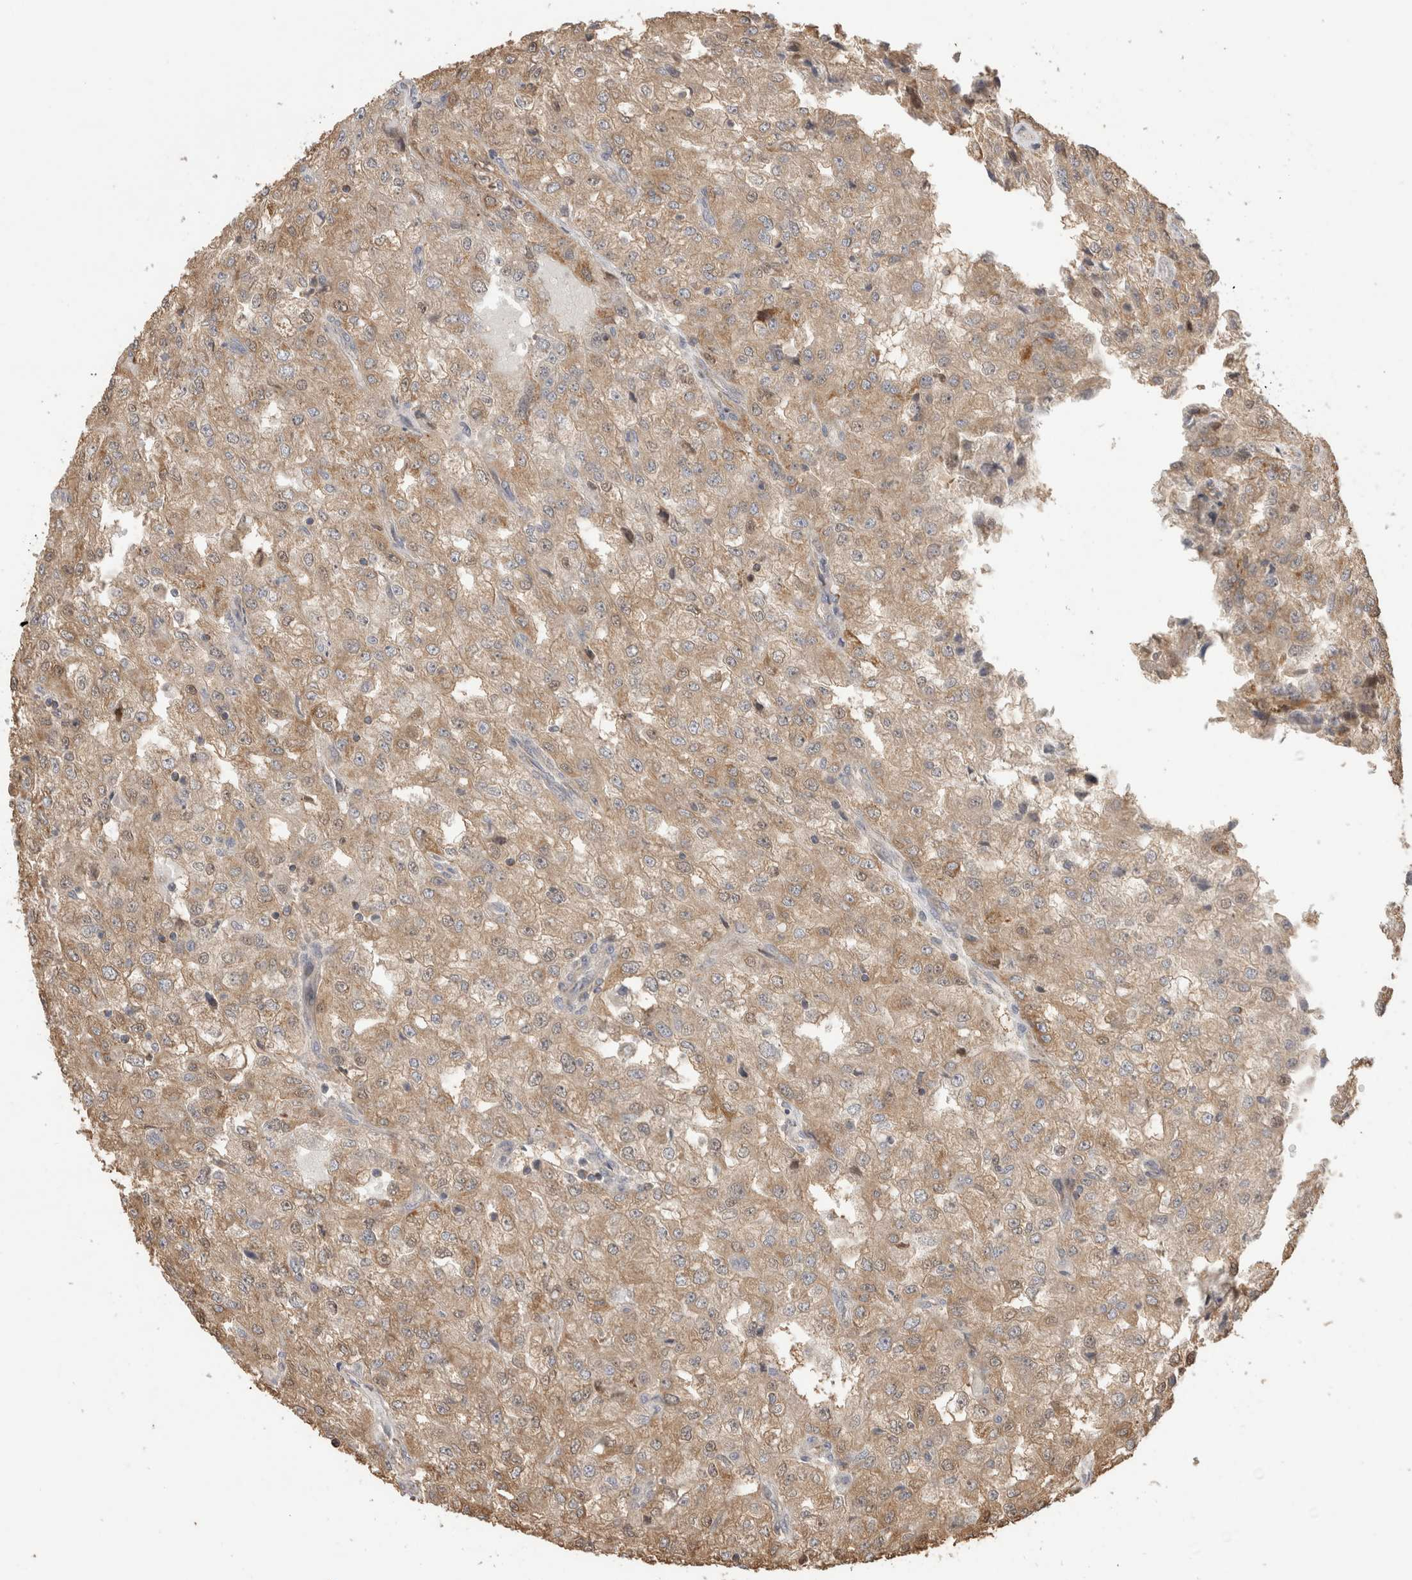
{"staining": {"intensity": "moderate", "quantity": "25%-75%", "location": "cytoplasmic/membranous"}, "tissue": "renal cancer", "cell_type": "Tumor cells", "image_type": "cancer", "snomed": [{"axis": "morphology", "description": "Adenocarcinoma, NOS"}, {"axis": "topography", "description": "Kidney"}], "caption": "Tumor cells display medium levels of moderate cytoplasmic/membranous staining in approximately 25%-75% of cells in renal cancer.", "gene": "IMMP2L", "patient": {"sex": "female", "age": 54}}